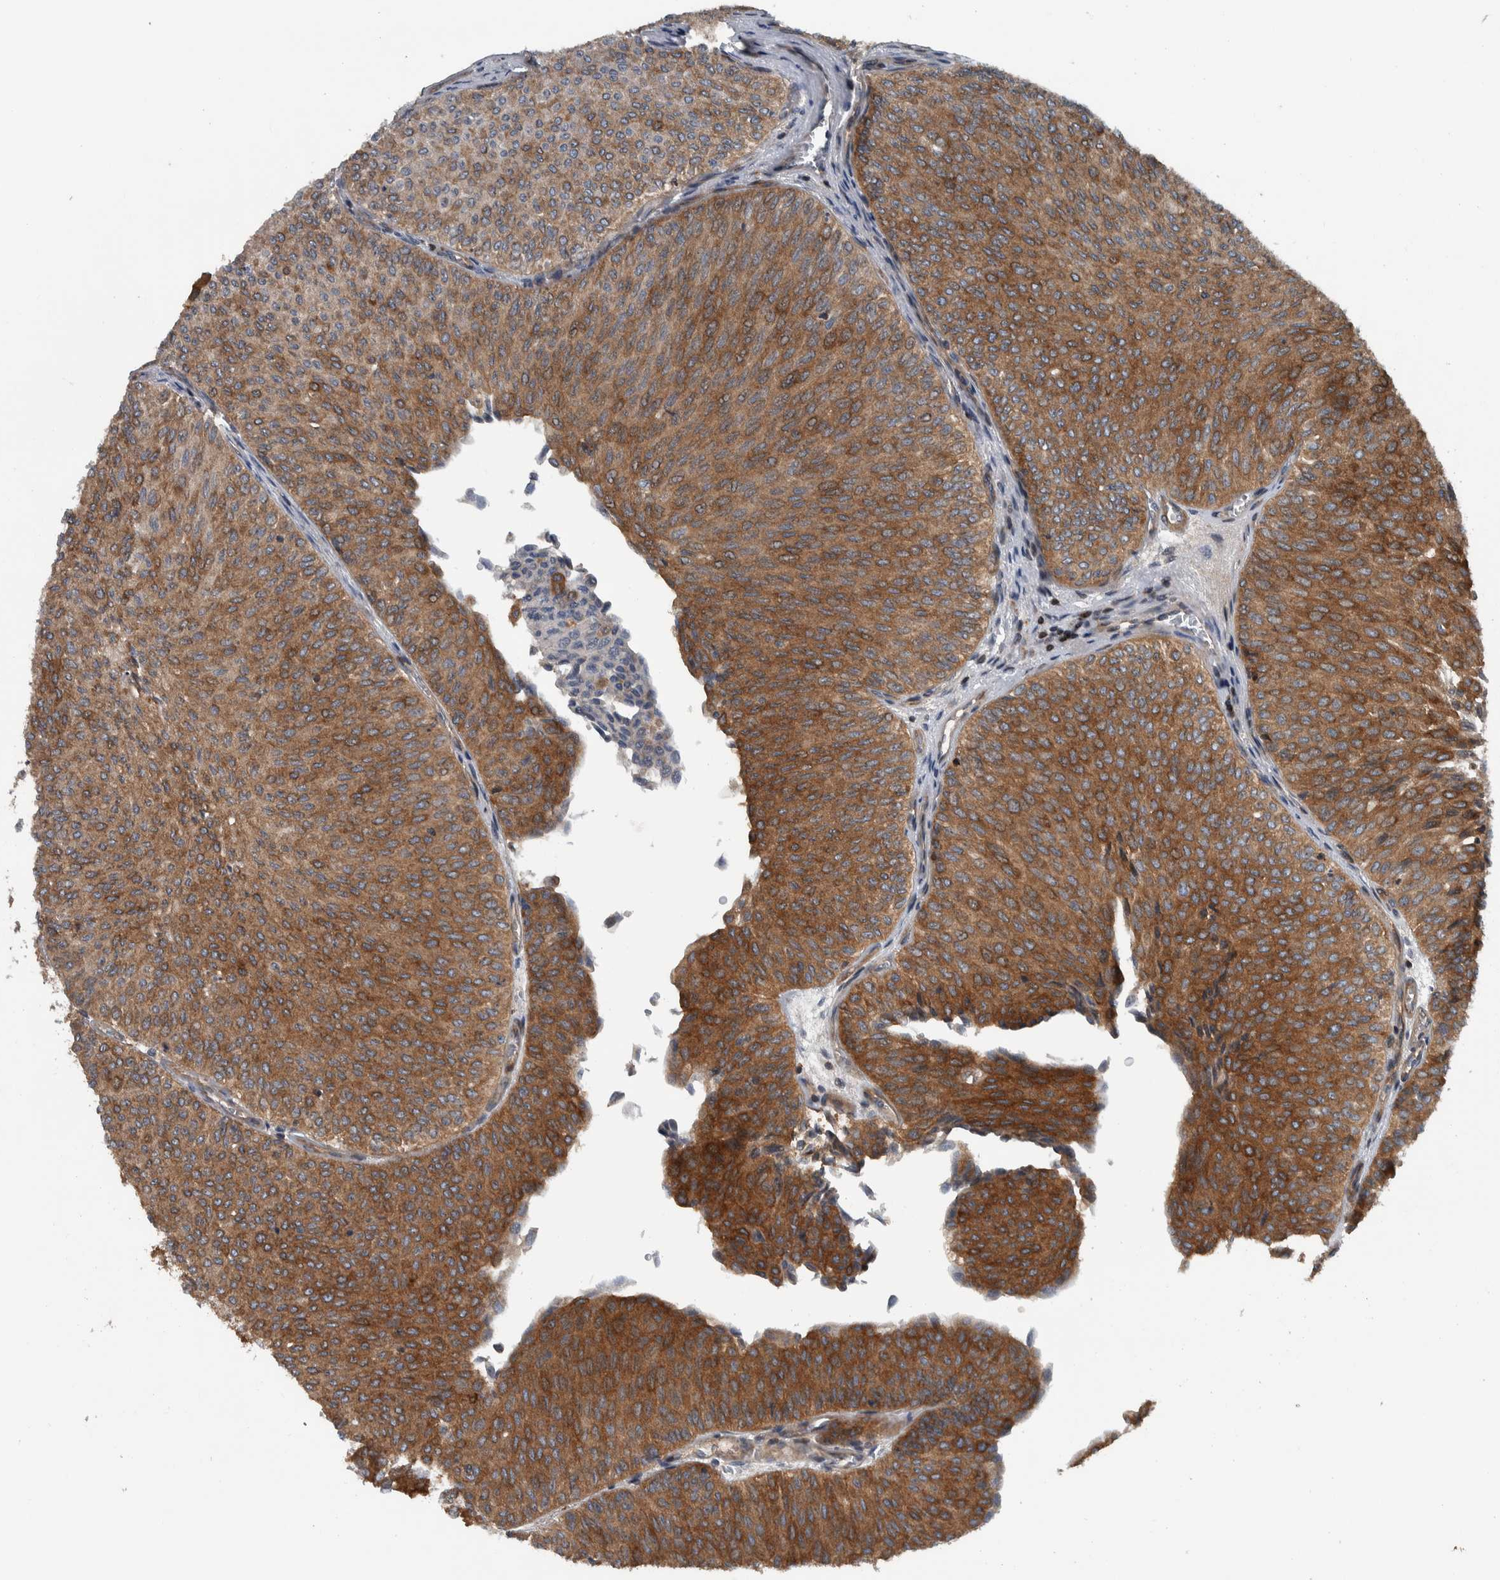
{"staining": {"intensity": "moderate", "quantity": ">75%", "location": "cytoplasmic/membranous"}, "tissue": "urothelial cancer", "cell_type": "Tumor cells", "image_type": "cancer", "snomed": [{"axis": "morphology", "description": "Urothelial carcinoma, Low grade"}, {"axis": "topography", "description": "Urinary bladder"}], "caption": "Protein analysis of low-grade urothelial carcinoma tissue reveals moderate cytoplasmic/membranous expression in about >75% of tumor cells. Using DAB (3,3'-diaminobenzidine) (brown) and hematoxylin (blue) stains, captured at high magnification using brightfield microscopy.", "gene": "BAIAP2L1", "patient": {"sex": "male", "age": 78}}